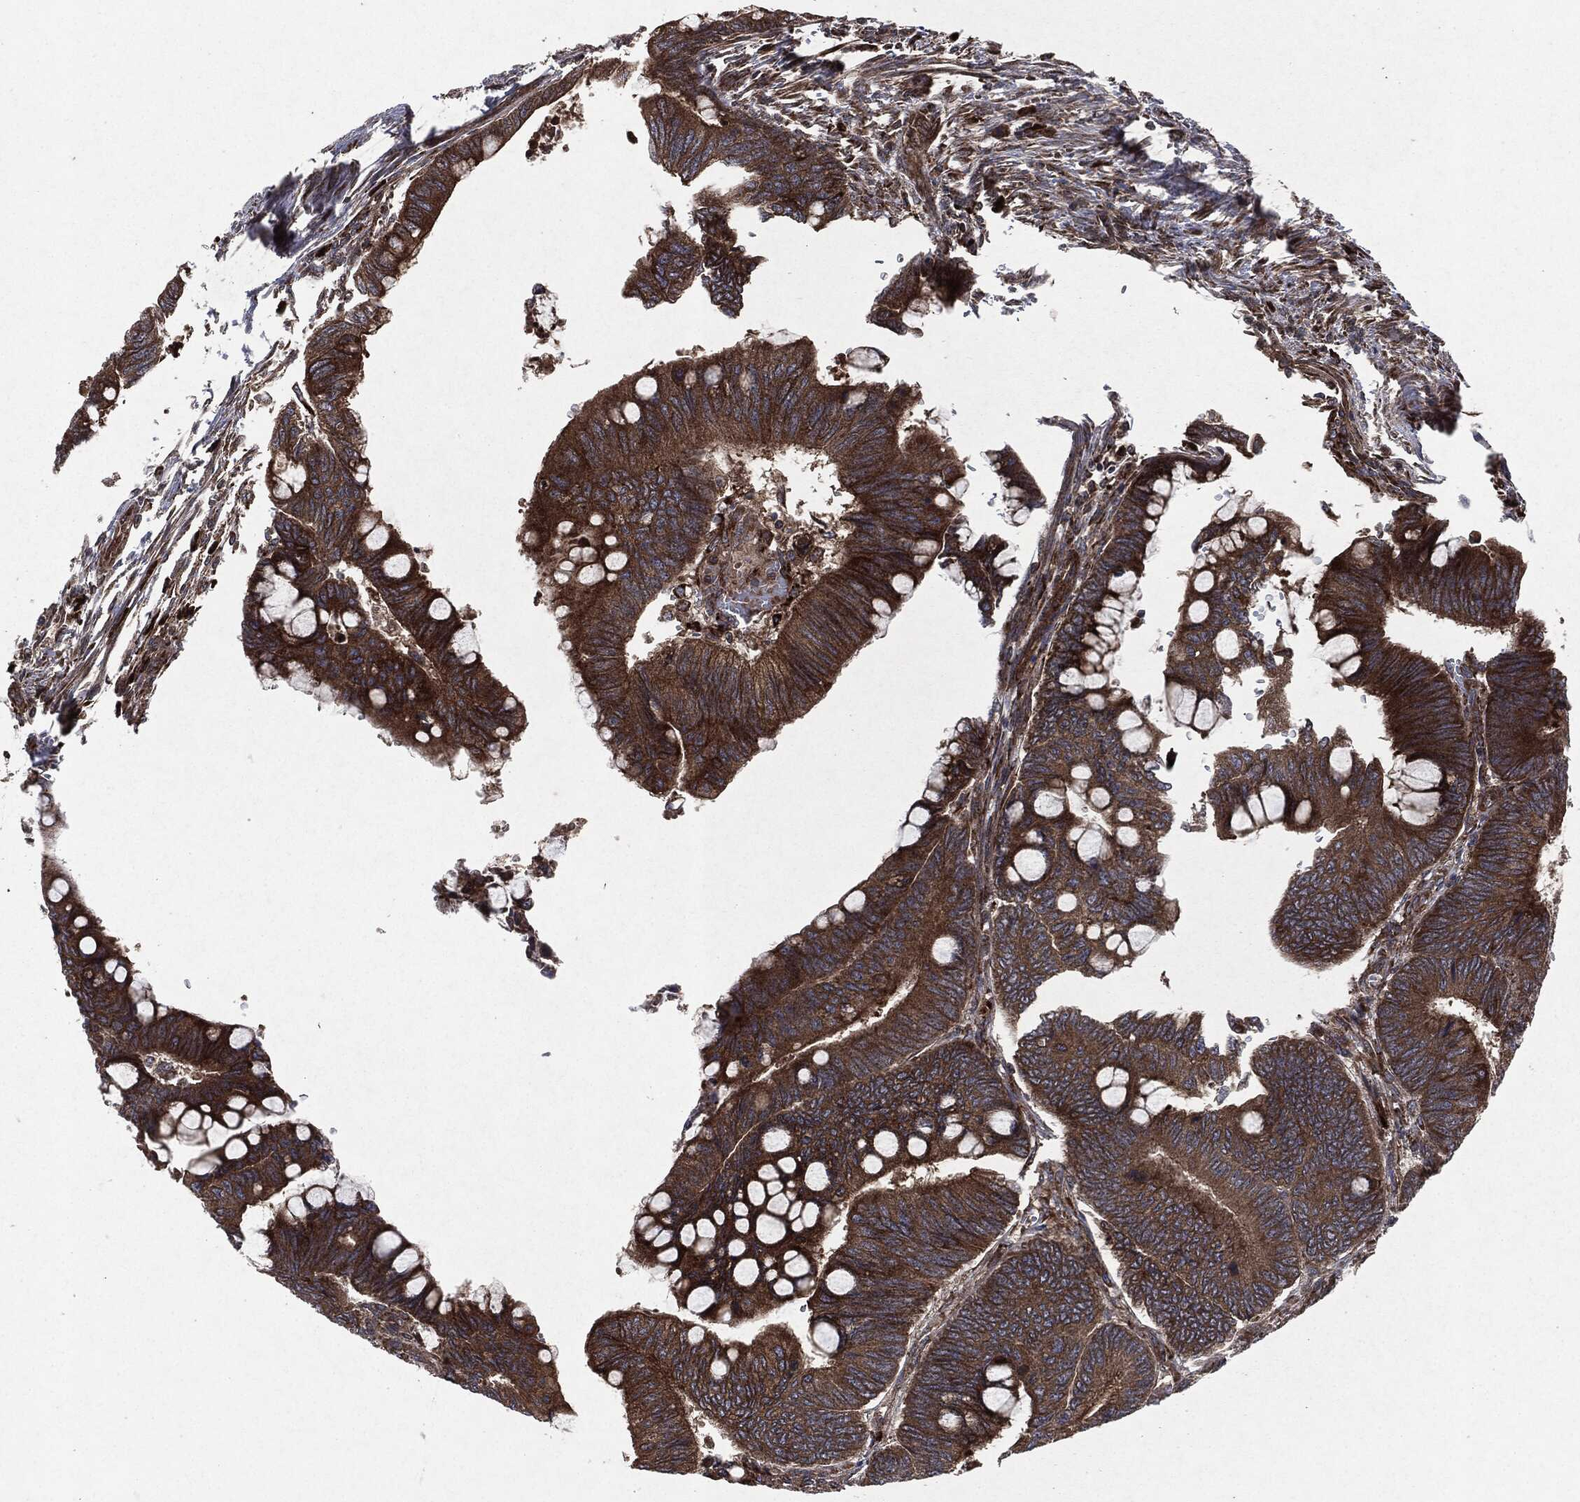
{"staining": {"intensity": "strong", "quantity": "25%-75%", "location": "cytoplasmic/membranous"}, "tissue": "colorectal cancer", "cell_type": "Tumor cells", "image_type": "cancer", "snomed": [{"axis": "morphology", "description": "Normal tissue, NOS"}, {"axis": "morphology", "description": "Adenocarcinoma, NOS"}, {"axis": "topography", "description": "Rectum"}, {"axis": "topography", "description": "Peripheral nerve tissue"}], "caption": "Immunohistochemistry micrograph of neoplastic tissue: human colorectal cancer stained using IHC exhibits high levels of strong protein expression localized specifically in the cytoplasmic/membranous of tumor cells, appearing as a cytoplasmic/membranous brown color.", "gene": "RAF1", "patient": {"sex": "male", "age": 92}}